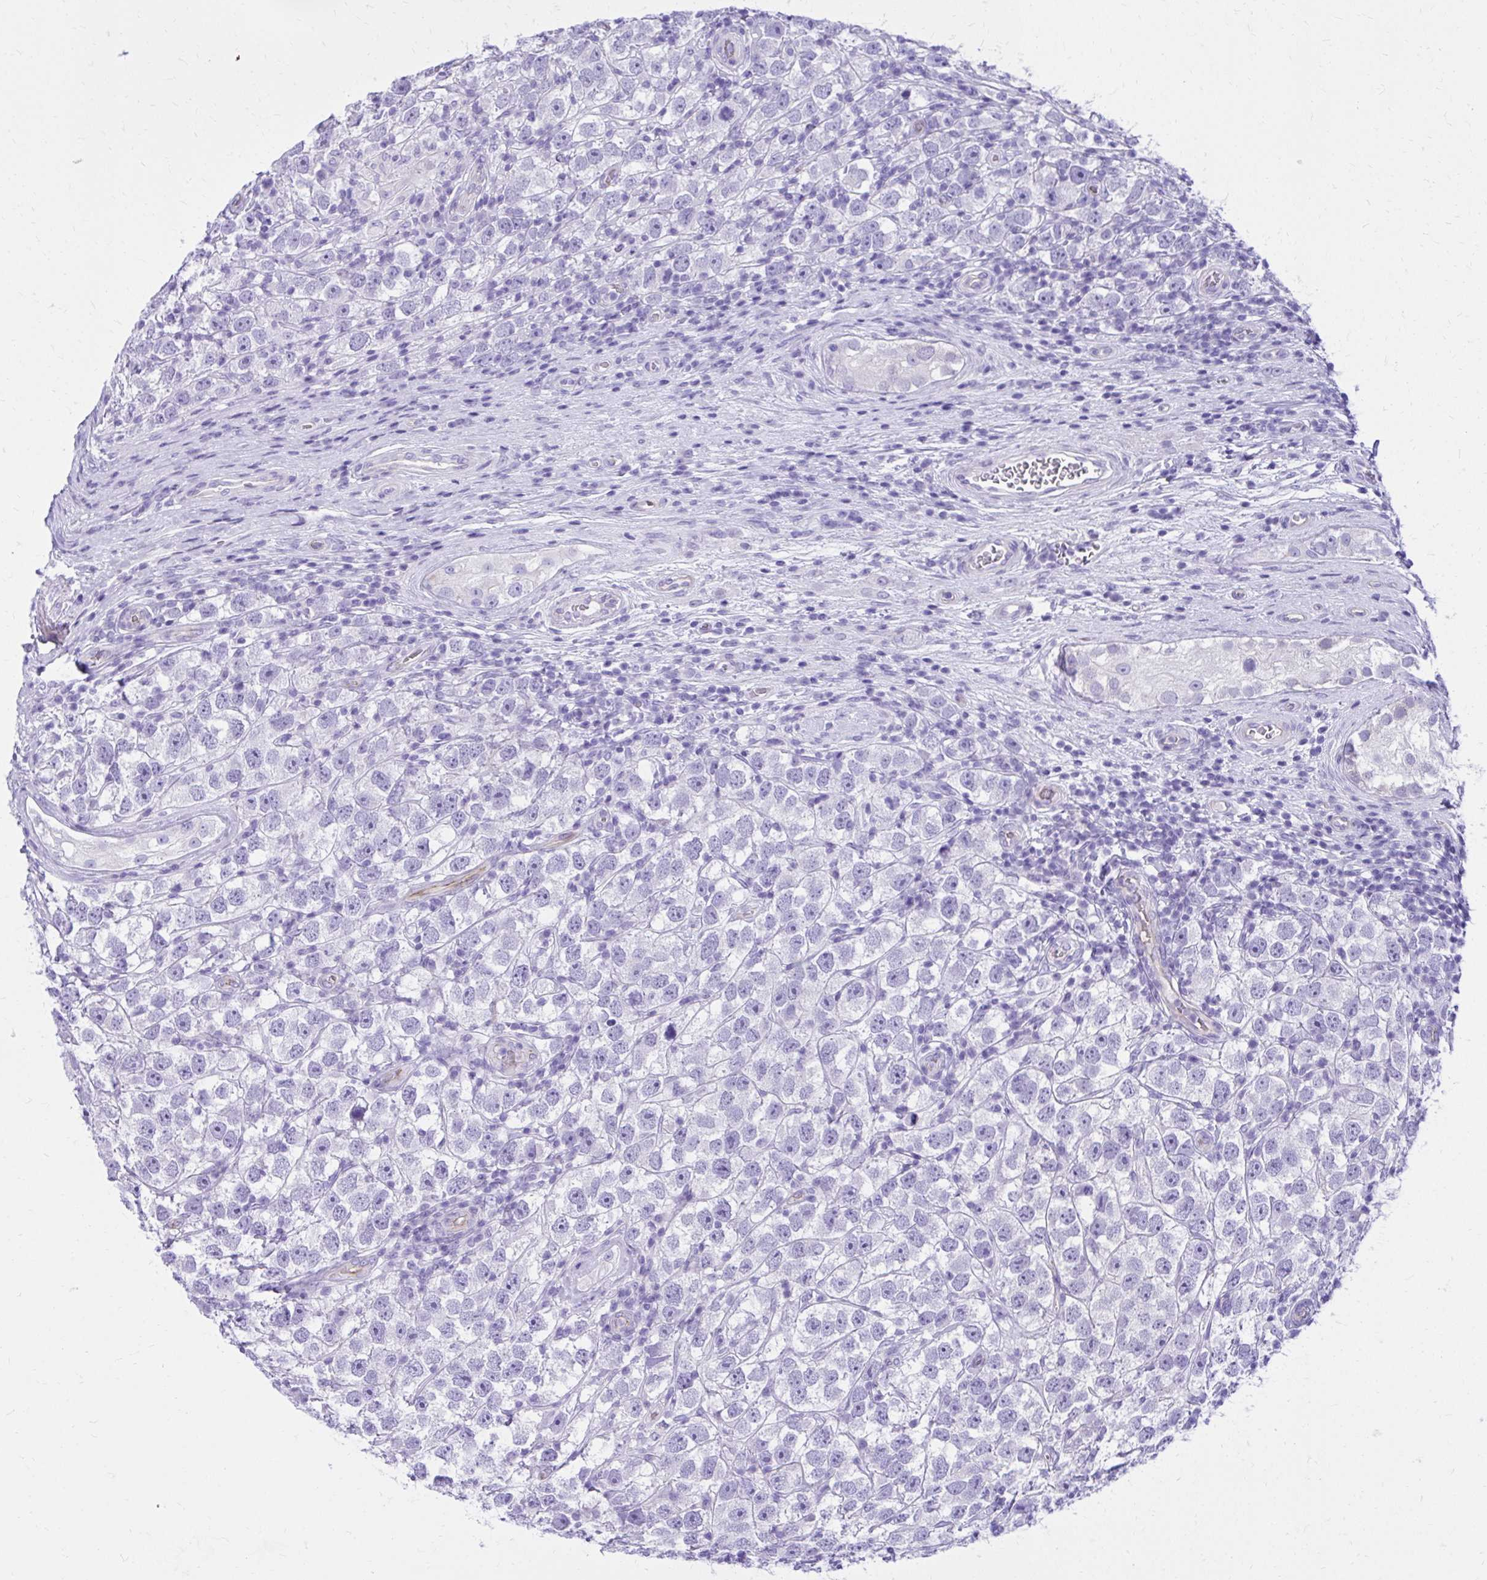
{"staining": {"intensity": "negative", "quantity": "none", "location": "none"}, "tissue": "testis cancer", "cell_type": "Tumor cells", "image_type": "cancer", "snomed": [{"axis": "morphology", "description": "Seminoma, NOS"}, {"axis": "topography", "description": "Testis"}], "caption": "This is a micrograph of immunohistochemistry staining of testis cancer (seminoma), which shows no expression in tumor cells.", "gene": "PELI3", "patient": {"sex": "male", "age": 26}}